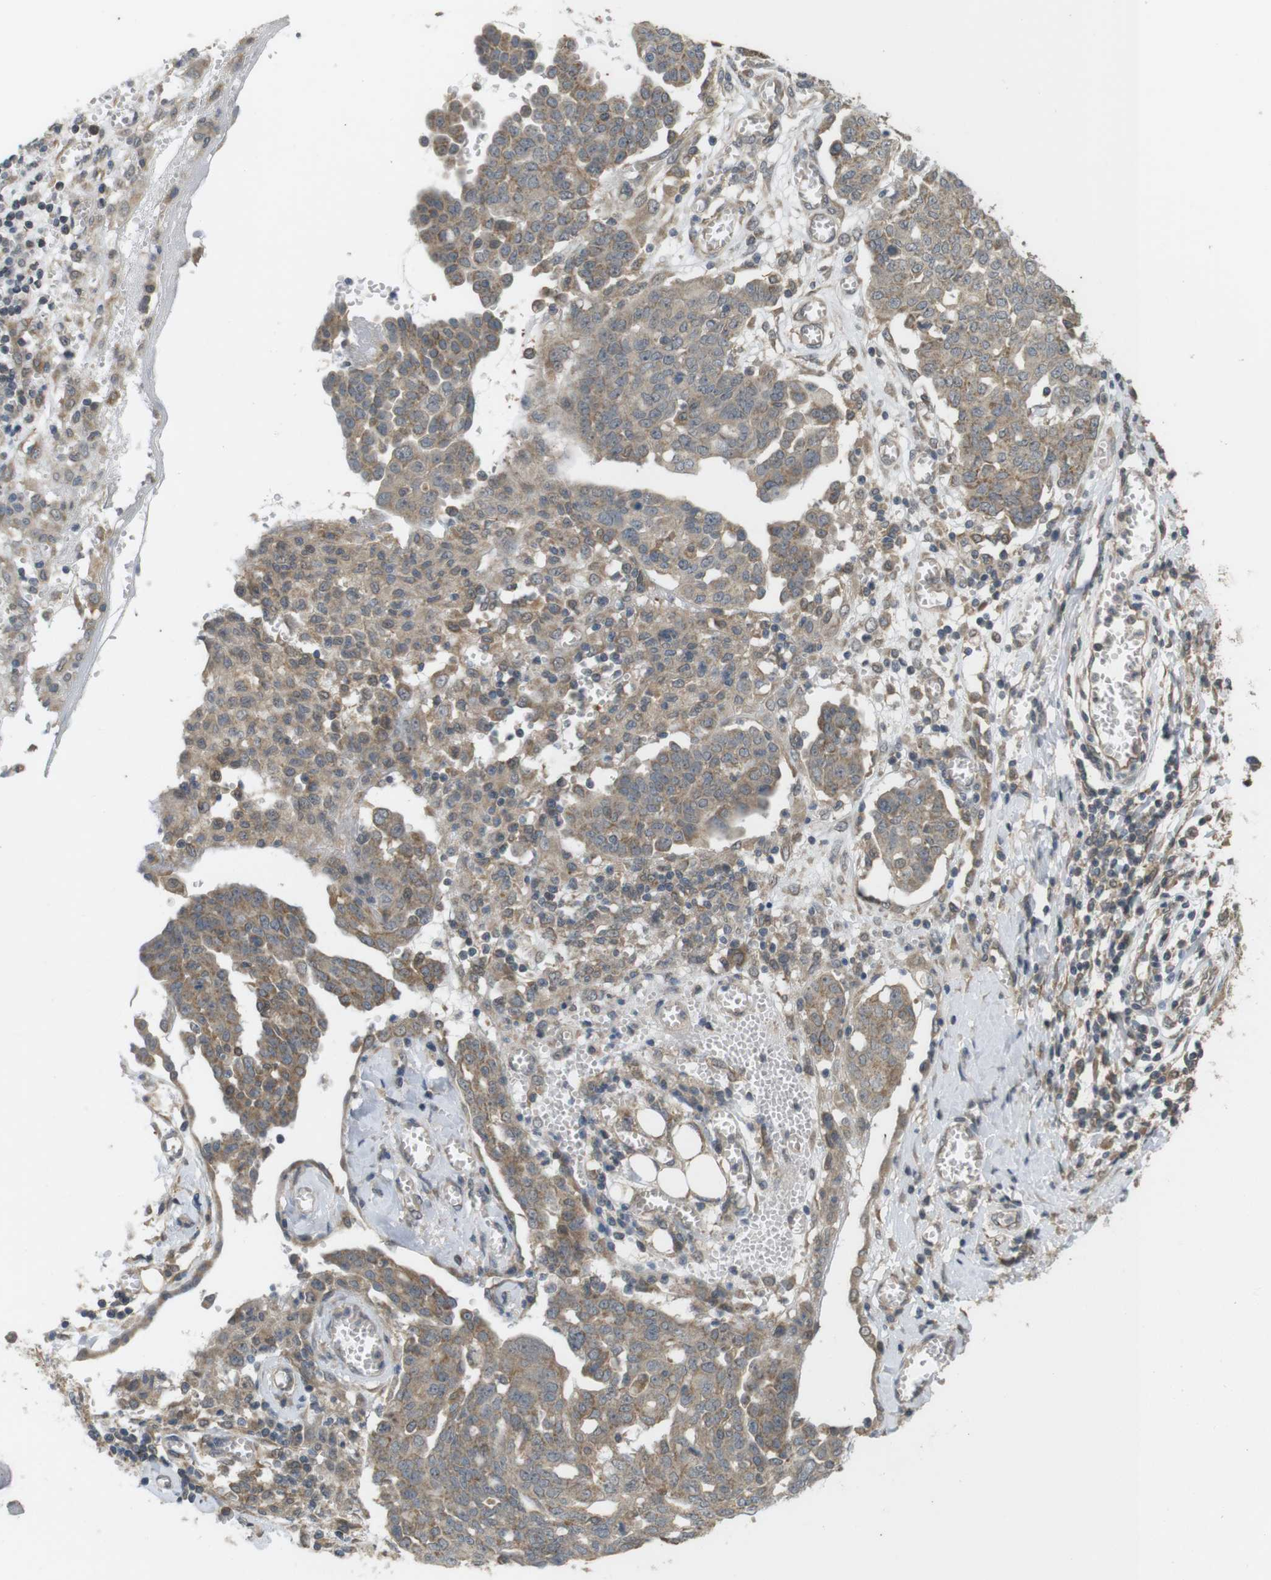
{"staining": {"intensity": "moderate", "quantity": ">75%", "location": "cytoplasmic/membranous"}, "tissue": "ovarian cancer", "cell_type": "Tumor cells", "image_type": "cancer", "snomed": [{"axis": "morphology", "description": "Cystadenocarcinoma, serous, NOS"}, {"axis": "topography", "description": "Soft tissue"}, {"axis": "topography", "description": "Ovary"}], "caption": "Ovarian serous cystadenocarcinoma tissue demonstrates moderate cytoplasmic/membranous staining in approximately >75% of tumor cells, visualized by immunohistochemistry. The protein is stained brown, and the nuclei are stained in blue (DAB IHC with brightfield microscopy, high magnification).", "gene": "RNF130", "patient": {"sex": "female", "age": 57}}